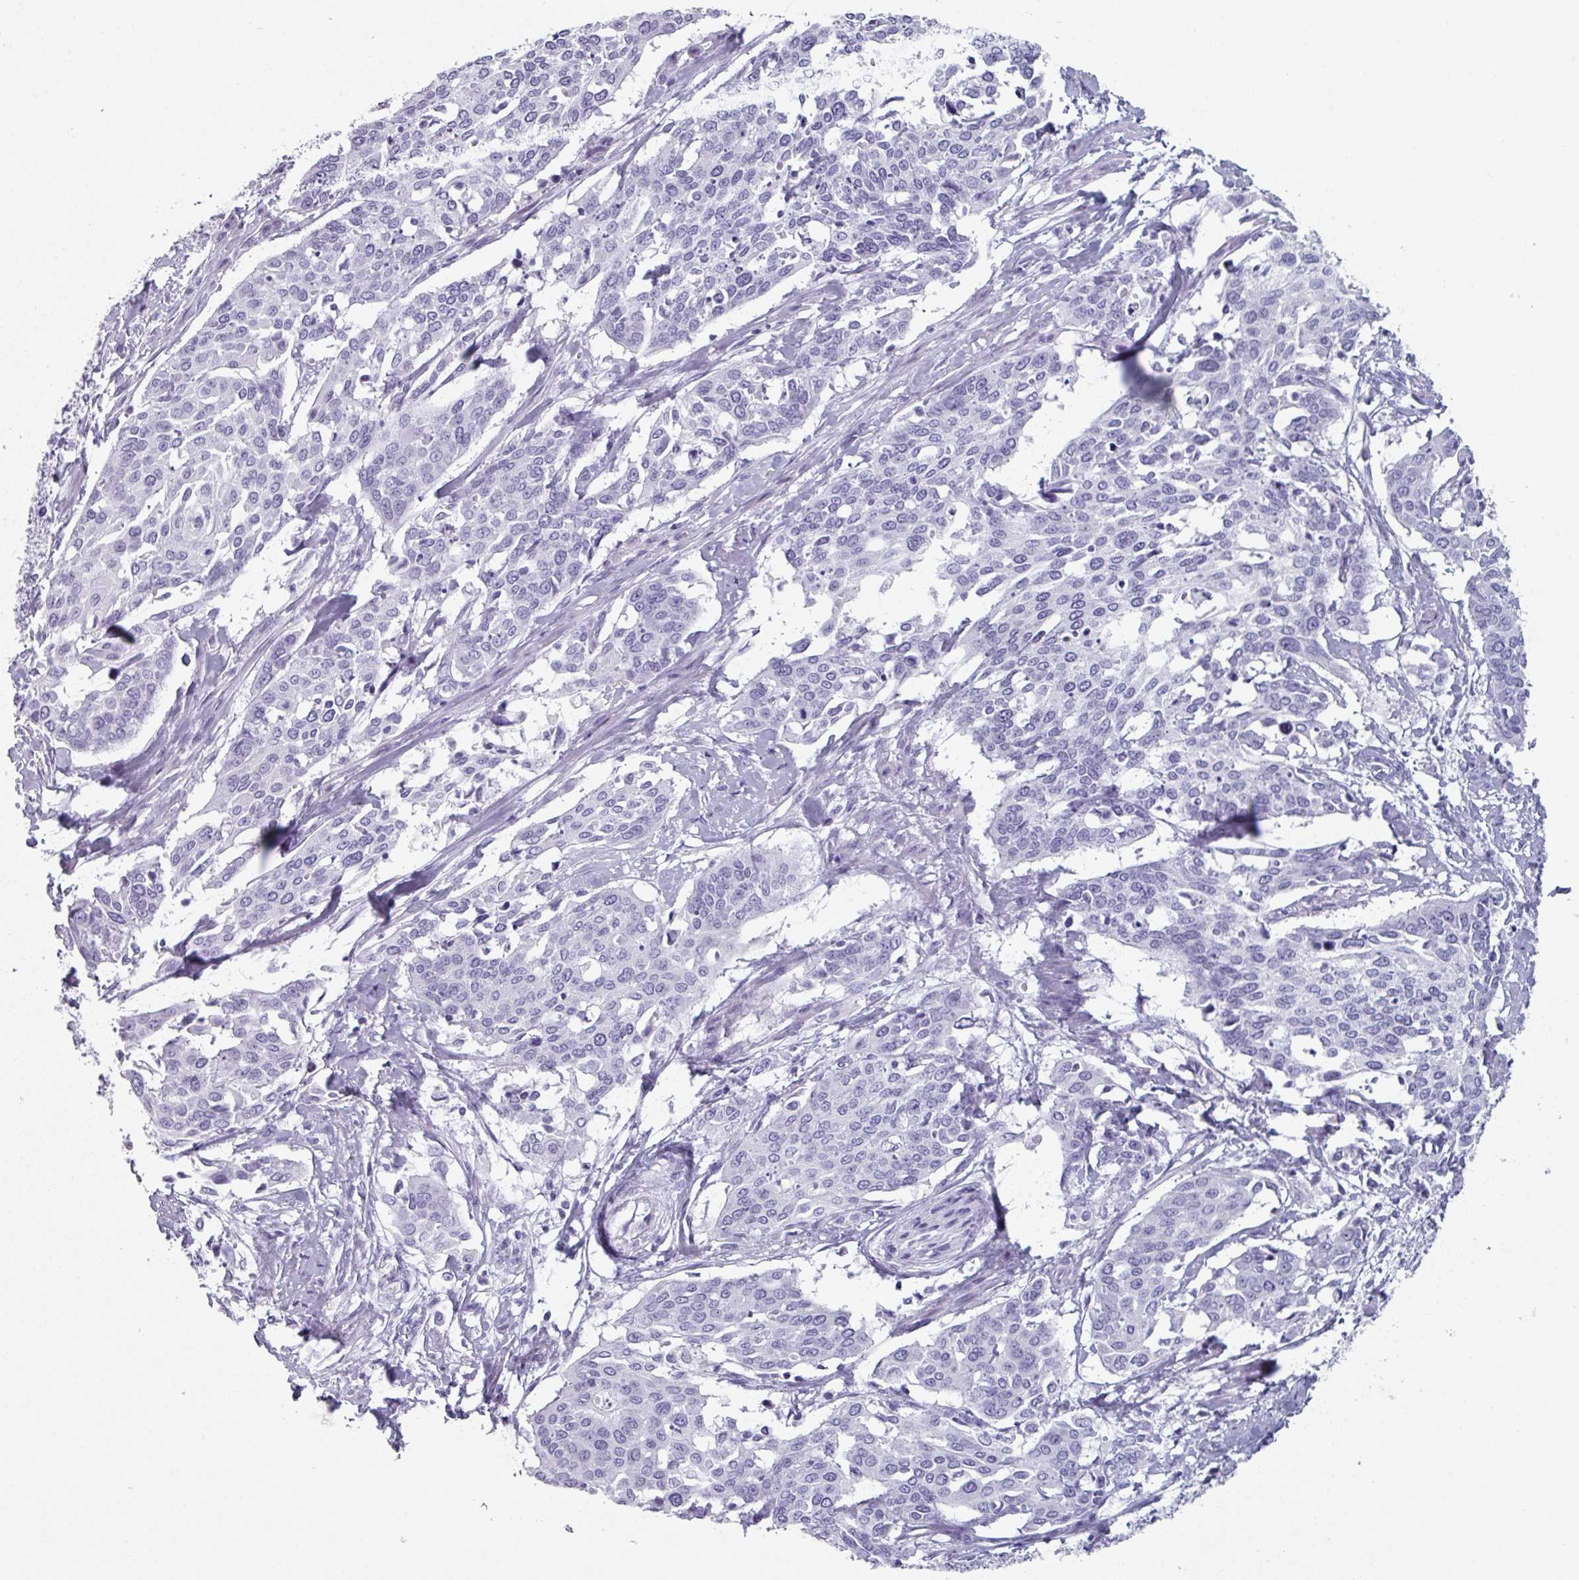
{"staining": {"intensity": "negative", "quantity": "none", "location": "none"}, "tissue": "cervical cancer", "cell_type": "Tumor cells", "image_type": "cancer", "snomed": [{"axis": "morphology", "description": "Squamous cell carcinoma, NOS"}, {"axis": "topography", "description": "Cervix"}], "caption": "This is a photomicrograph of immunohistochemistry (IHC) staining of cervical squamous cell carcinoma, which shows no positivity in tumor cells.", "gene": "SLC35G2", "patient": {"sex": "female", "age": 44}}